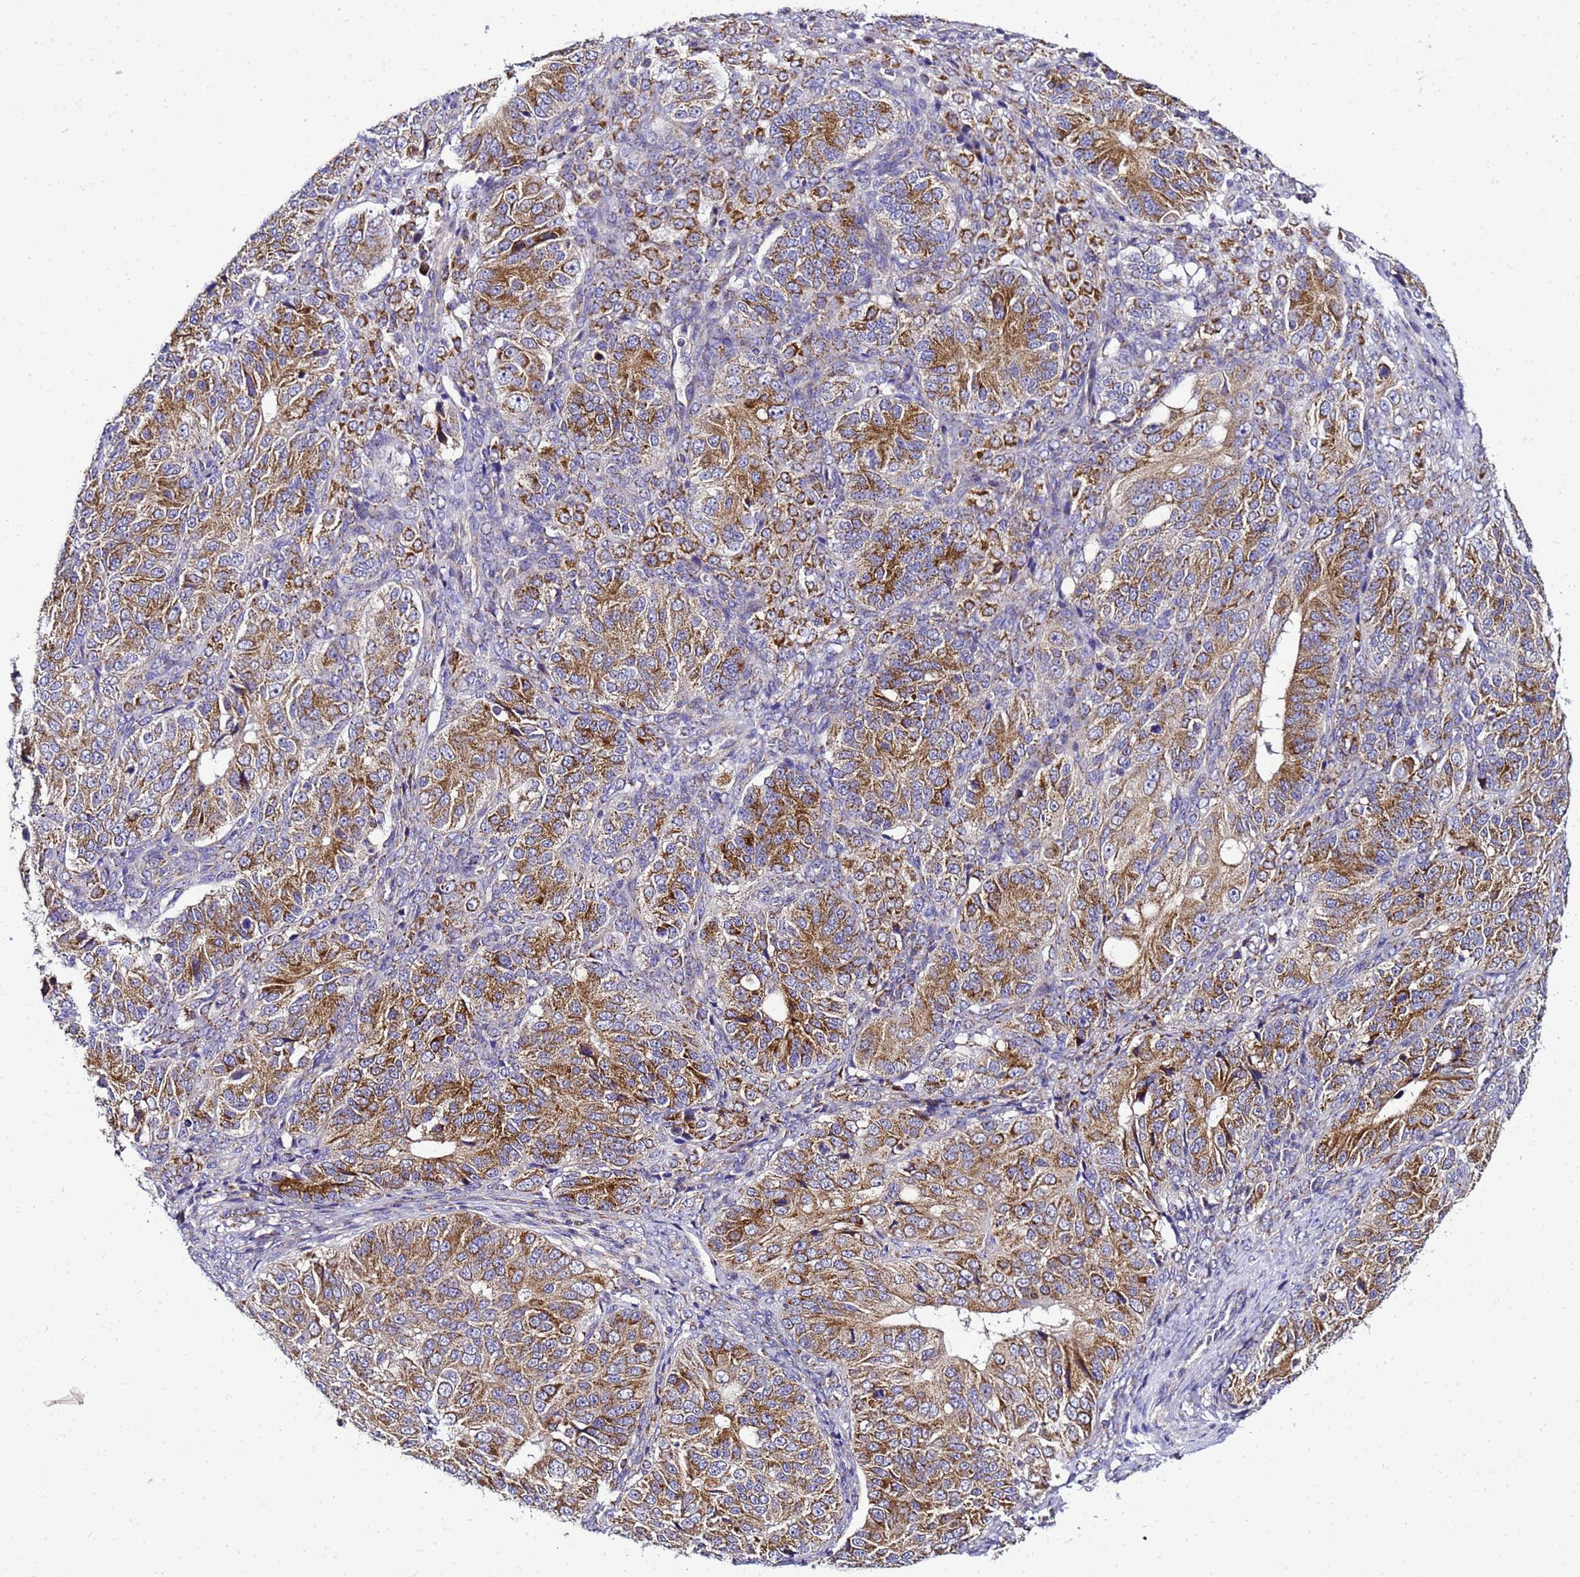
{"staining": {"intensity": "moderate", "quantity": ">75%", "location": "cytoplasmic/membranous"}, "tissue": "ovarian cancer", "cell_type": "Tumor cells", "image_type": "cancer", "snomed": [{"axis": "morphology", "description": "Carcinoma, endometroid"}, {"axis": "topography", "description": "Ovary"}], "caption": "DAB immunohistochemical staining of endometroid carcinoma (ovarian) demonstrates moderate cytoplasmic/membranous protein positivity in approximately >75% of tumor cells.", "gene": "HIGD2A", "patient": {"sex": "female", "age": 51}}